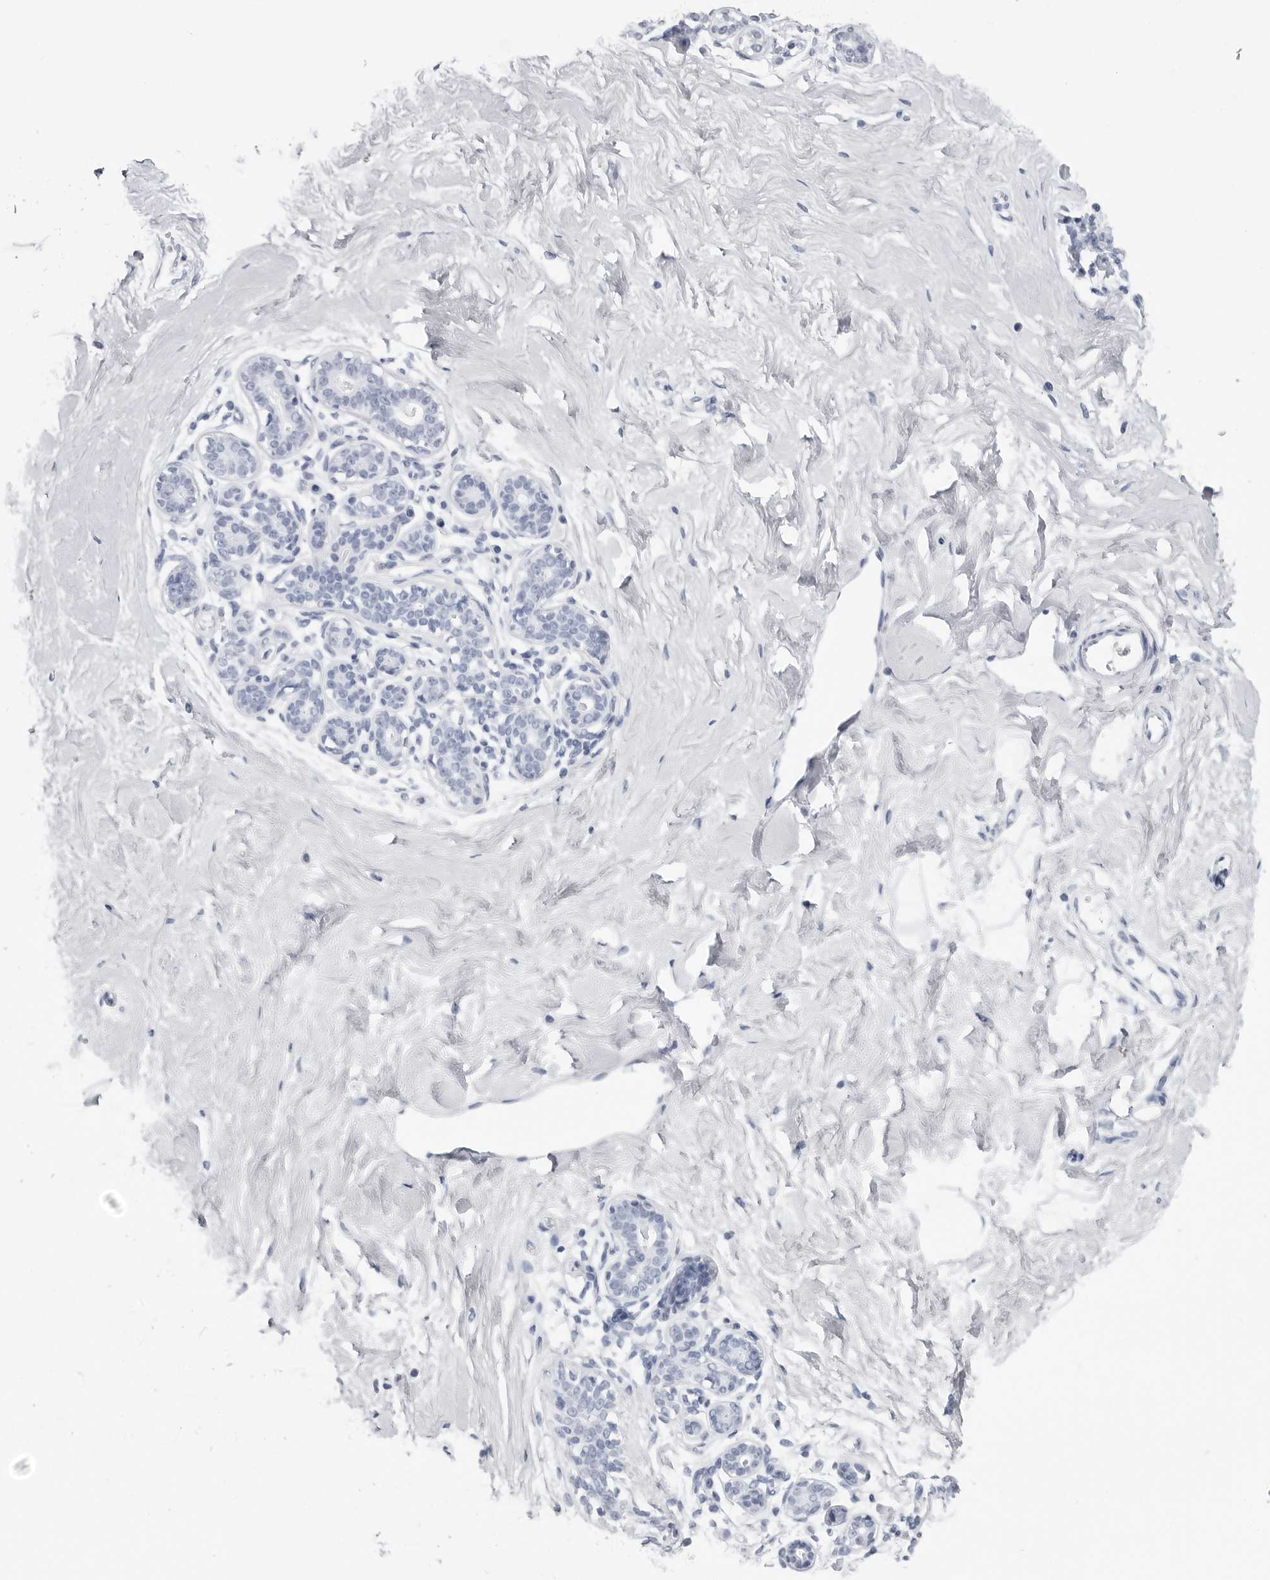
{"staining": {"intensity": "negative", "quantity": "none", "location": "none"}, "tissue": "breast", "cell_type": "Adipocytes", "image_type": "normal", "snomed": [{"axis": "morphology", "description": "Normal tissue, NOS"}, {"axis": "morphology", "description": "Adenoma, NOS"}, {"axis": "topography", "description": "Breast"}], "caption": "An image of human breast is negative for staining in adipocytes. (DAB IHC with hematoxylin counter stain).", "gene": "CST2", "patient": {"sex": "female", "age": 23}}